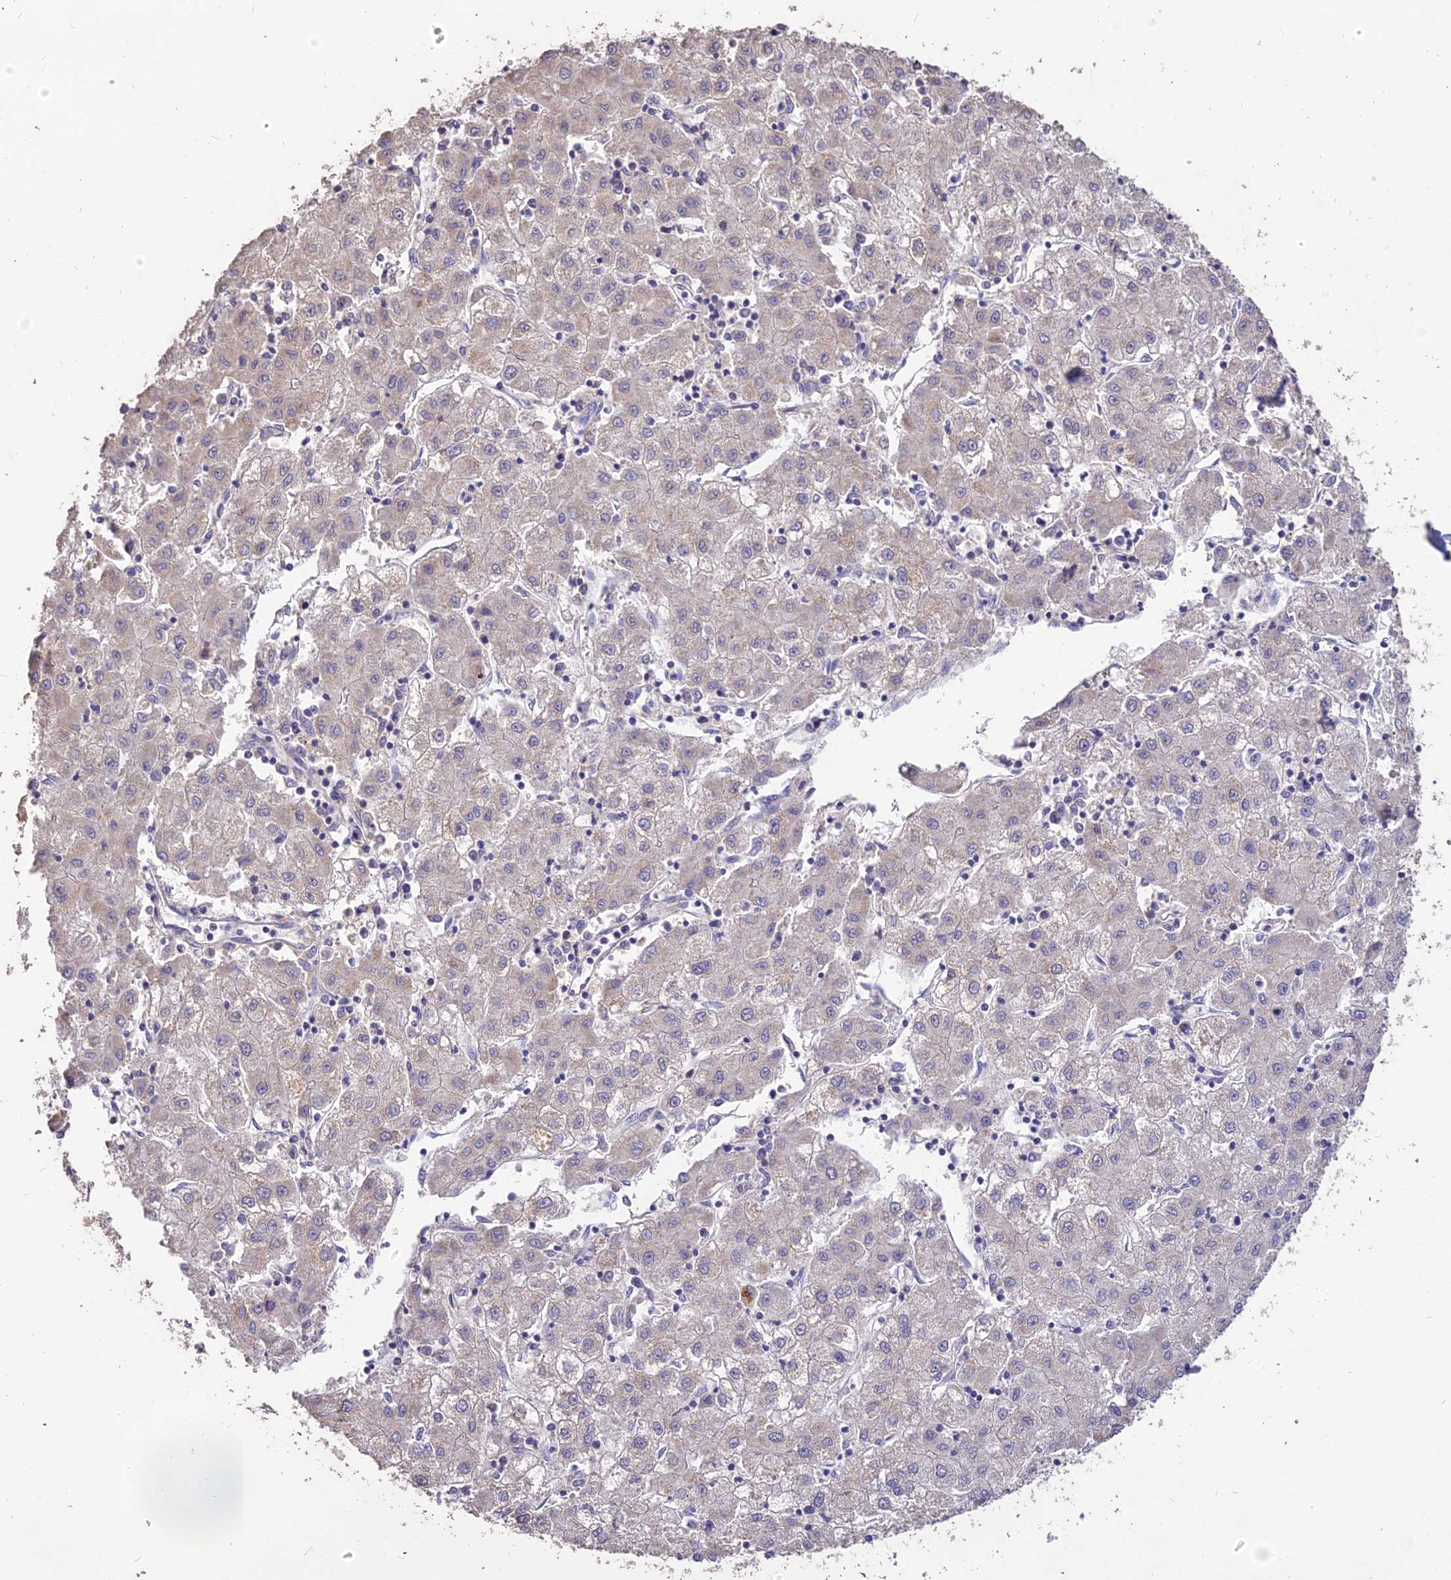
{"staining": {"intensity": "negative", "quantity": "none", "location": "none"}, "tissue": "liver cancer", "cell_type": "Tumor cells", "image_type": "cancer", "snomed": [{"axis": "morphology", "description": "Carcinoma, Hepatocellular, NOS"}, {"axis": "topography", "description": "Liver"}], "caption": "Immunohistochemistry of human liver cancer demonstrates no expression in tumor cells.", "gene": "SDHD", "patient": {"sex": "male", "age": 72}}